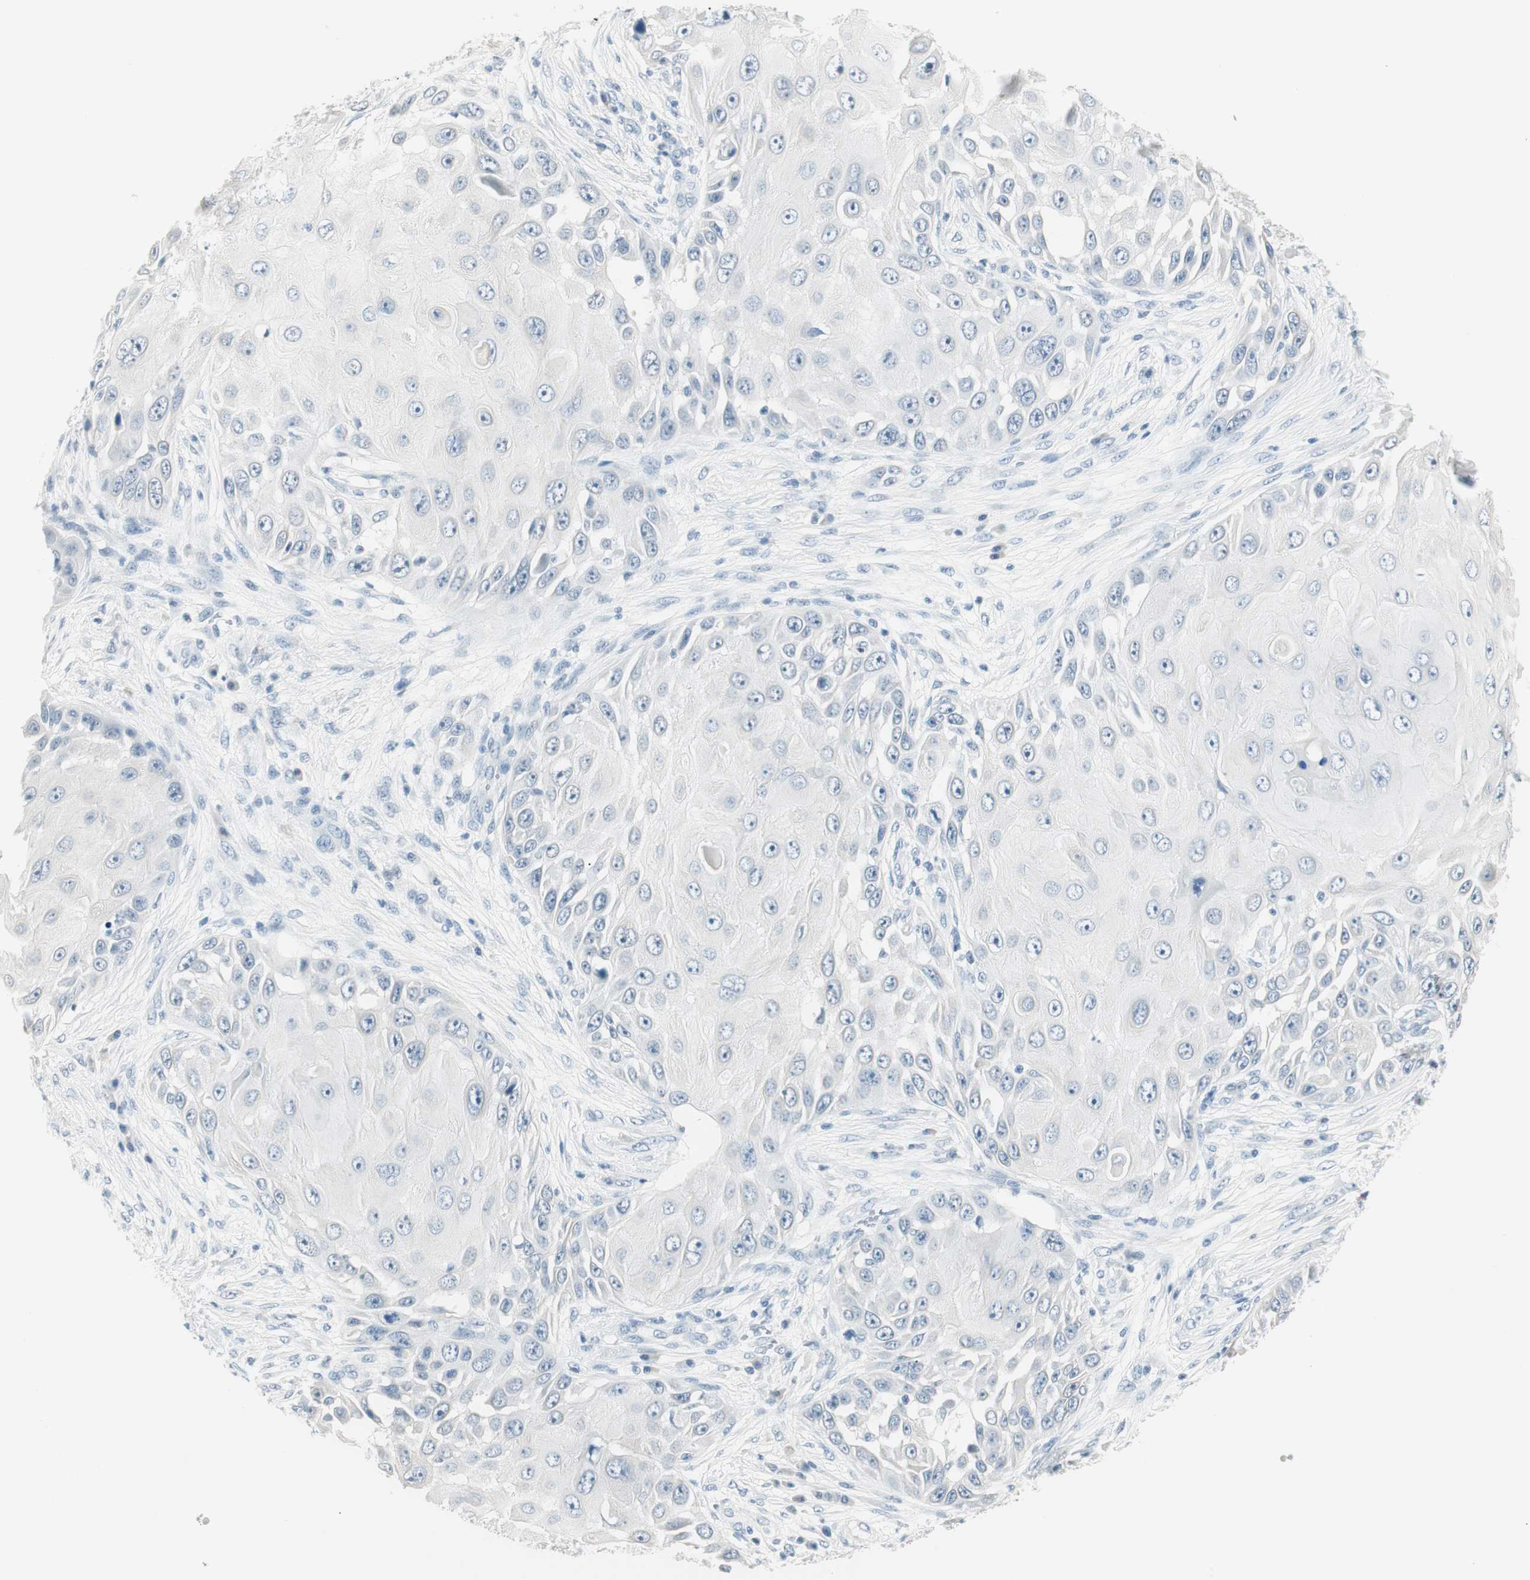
{"staining": {"intensity": "negative", "quantity": "none", "location": "none"}, "tissue": "skin cancer", "cell_type": "Tumor cells", "image_type": "cancer", "snomed": [{"axis": "morphology", "description": "Squamous cell carcinoma, NOS"}, {"axis": "topography", "description": "Skin"}], "caption": "Immunohistochemical staining of human squamous cell carcinoma (skin) reveals no significant staining in tumor cells.", "gene": "HOXB13", "patient": {"sex": "female", "age": 44}}